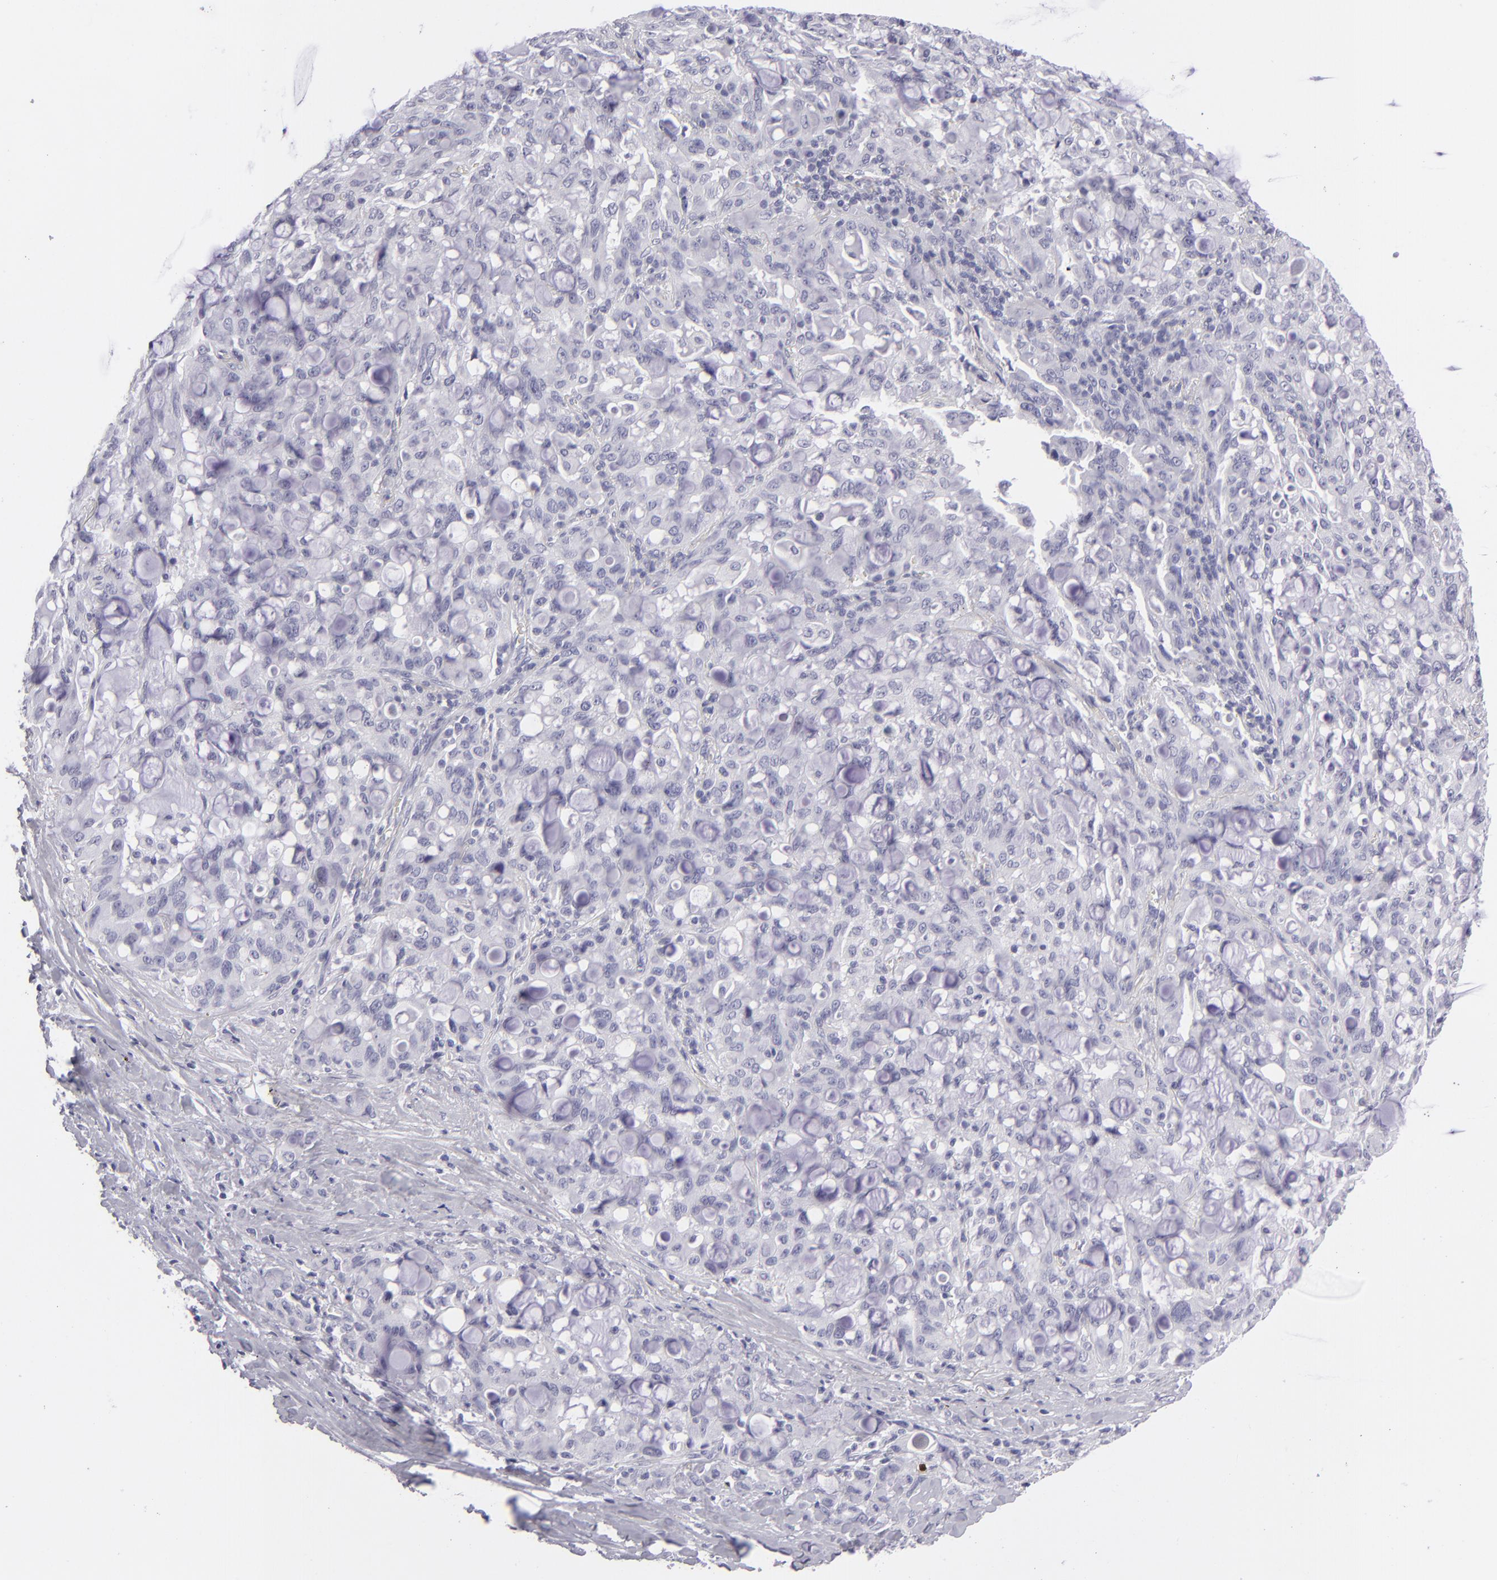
{"staining": {"intensity": "negative", "quantity": "none", "location": "none"}, "tissue": "lung cancer", "cell_type": "Tumor cells", "image_type": "cancer", "snomed": [{"axis": "morphology", "description": "Adenocarcinoma, NOS"}, {"axis": "topography", "description": "Lung"}], "caption": "Immunohistochemistry (IHC) photomicrograph of lung cancer stained for a protein (brown), which displays no expression in tumor cells.", "gene": "VIL1", "patient": {"sex": "female", "age": 44}}